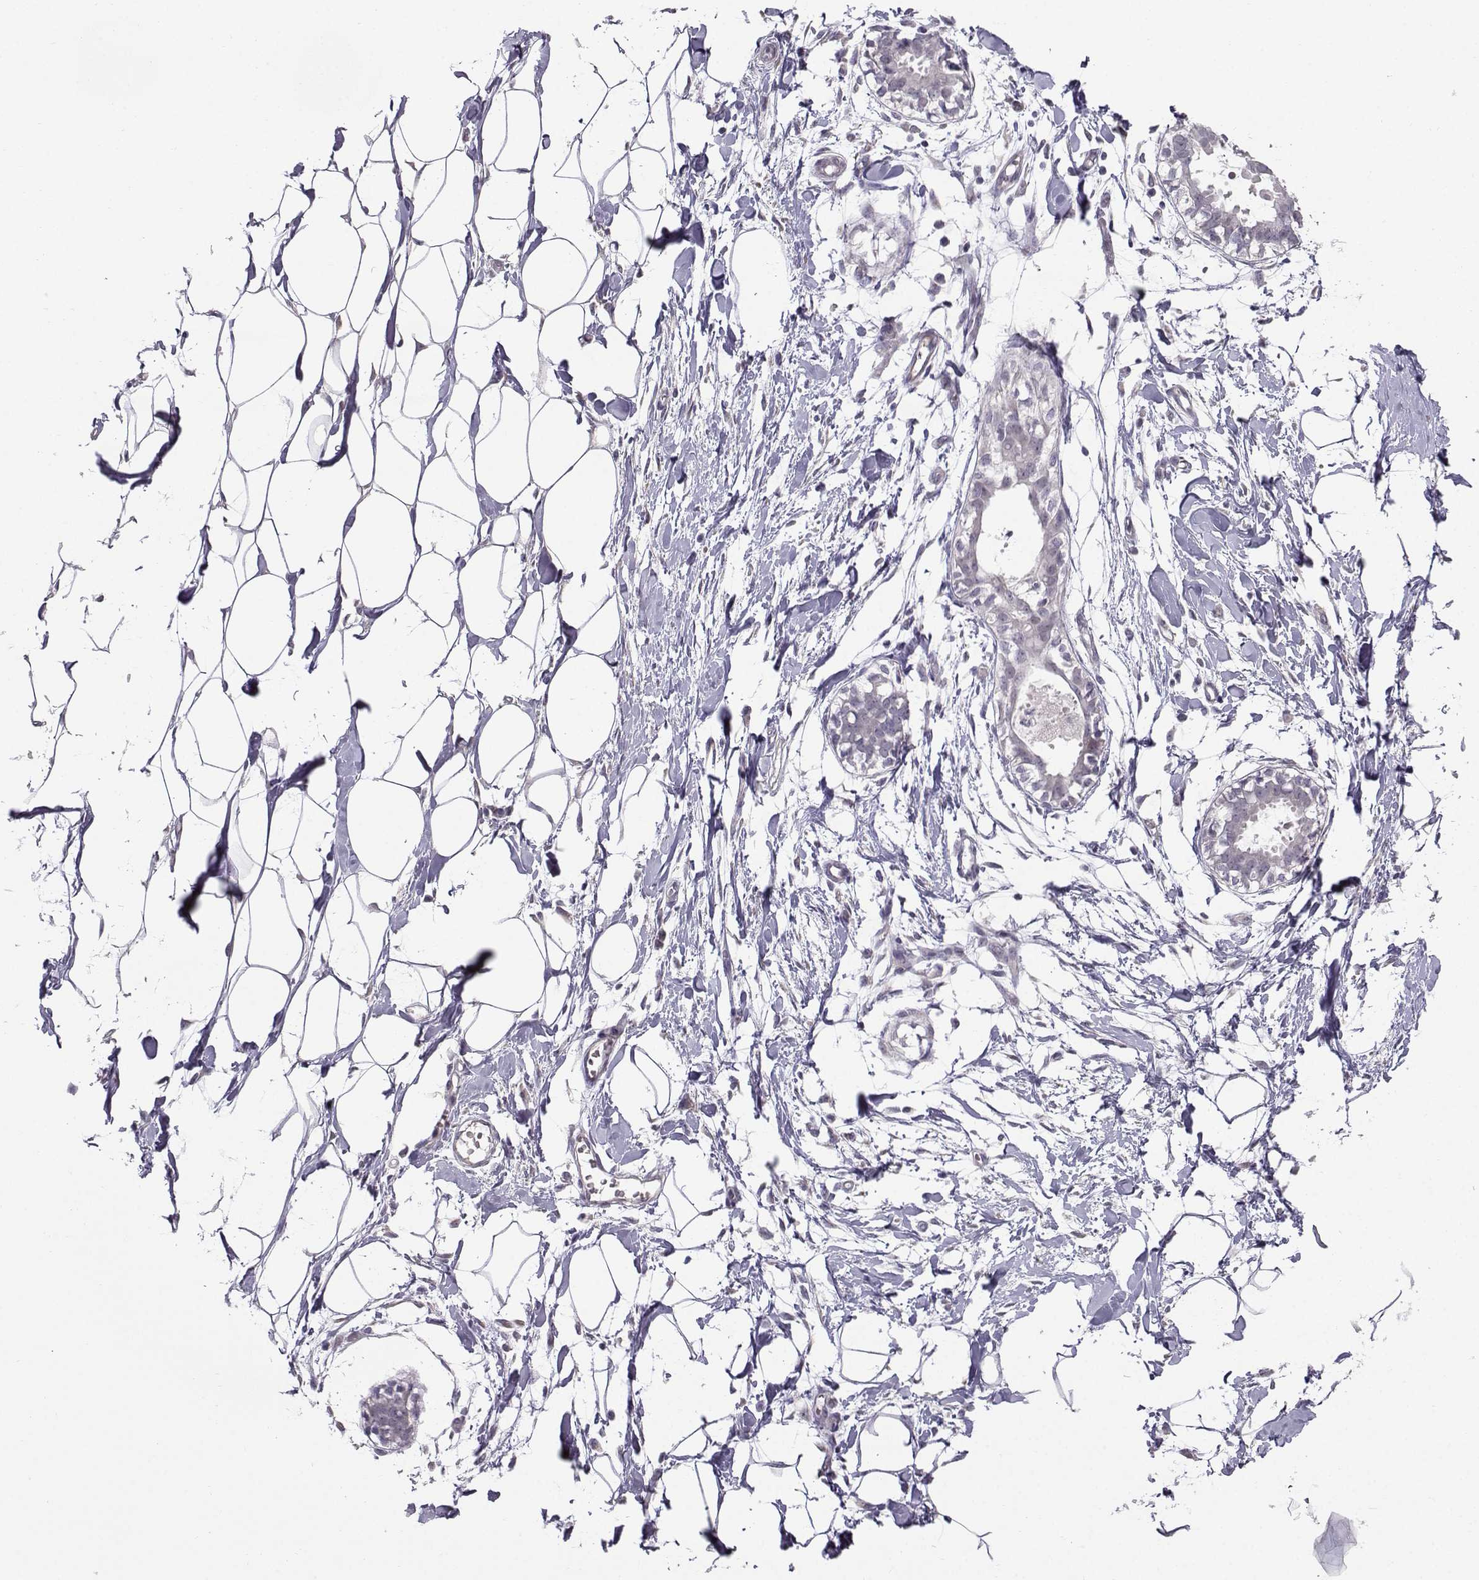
{"staining": {"intensity": "negative", "quantity": "none", "location": "none"}, "tissue": "breast", "cell_type": "Adipocytes", "image_type": "normal", "snomed": [{"axis": "morphology", "description": "Normal tissue, NOS"}, {"axis": "topography", "description": "Breast"}], "caption": "IHC of unremarkable human breast shows no positivity in adipocytes.", "gene": "TSPYL5", "patient": {"sex": "female", "age": 49}}